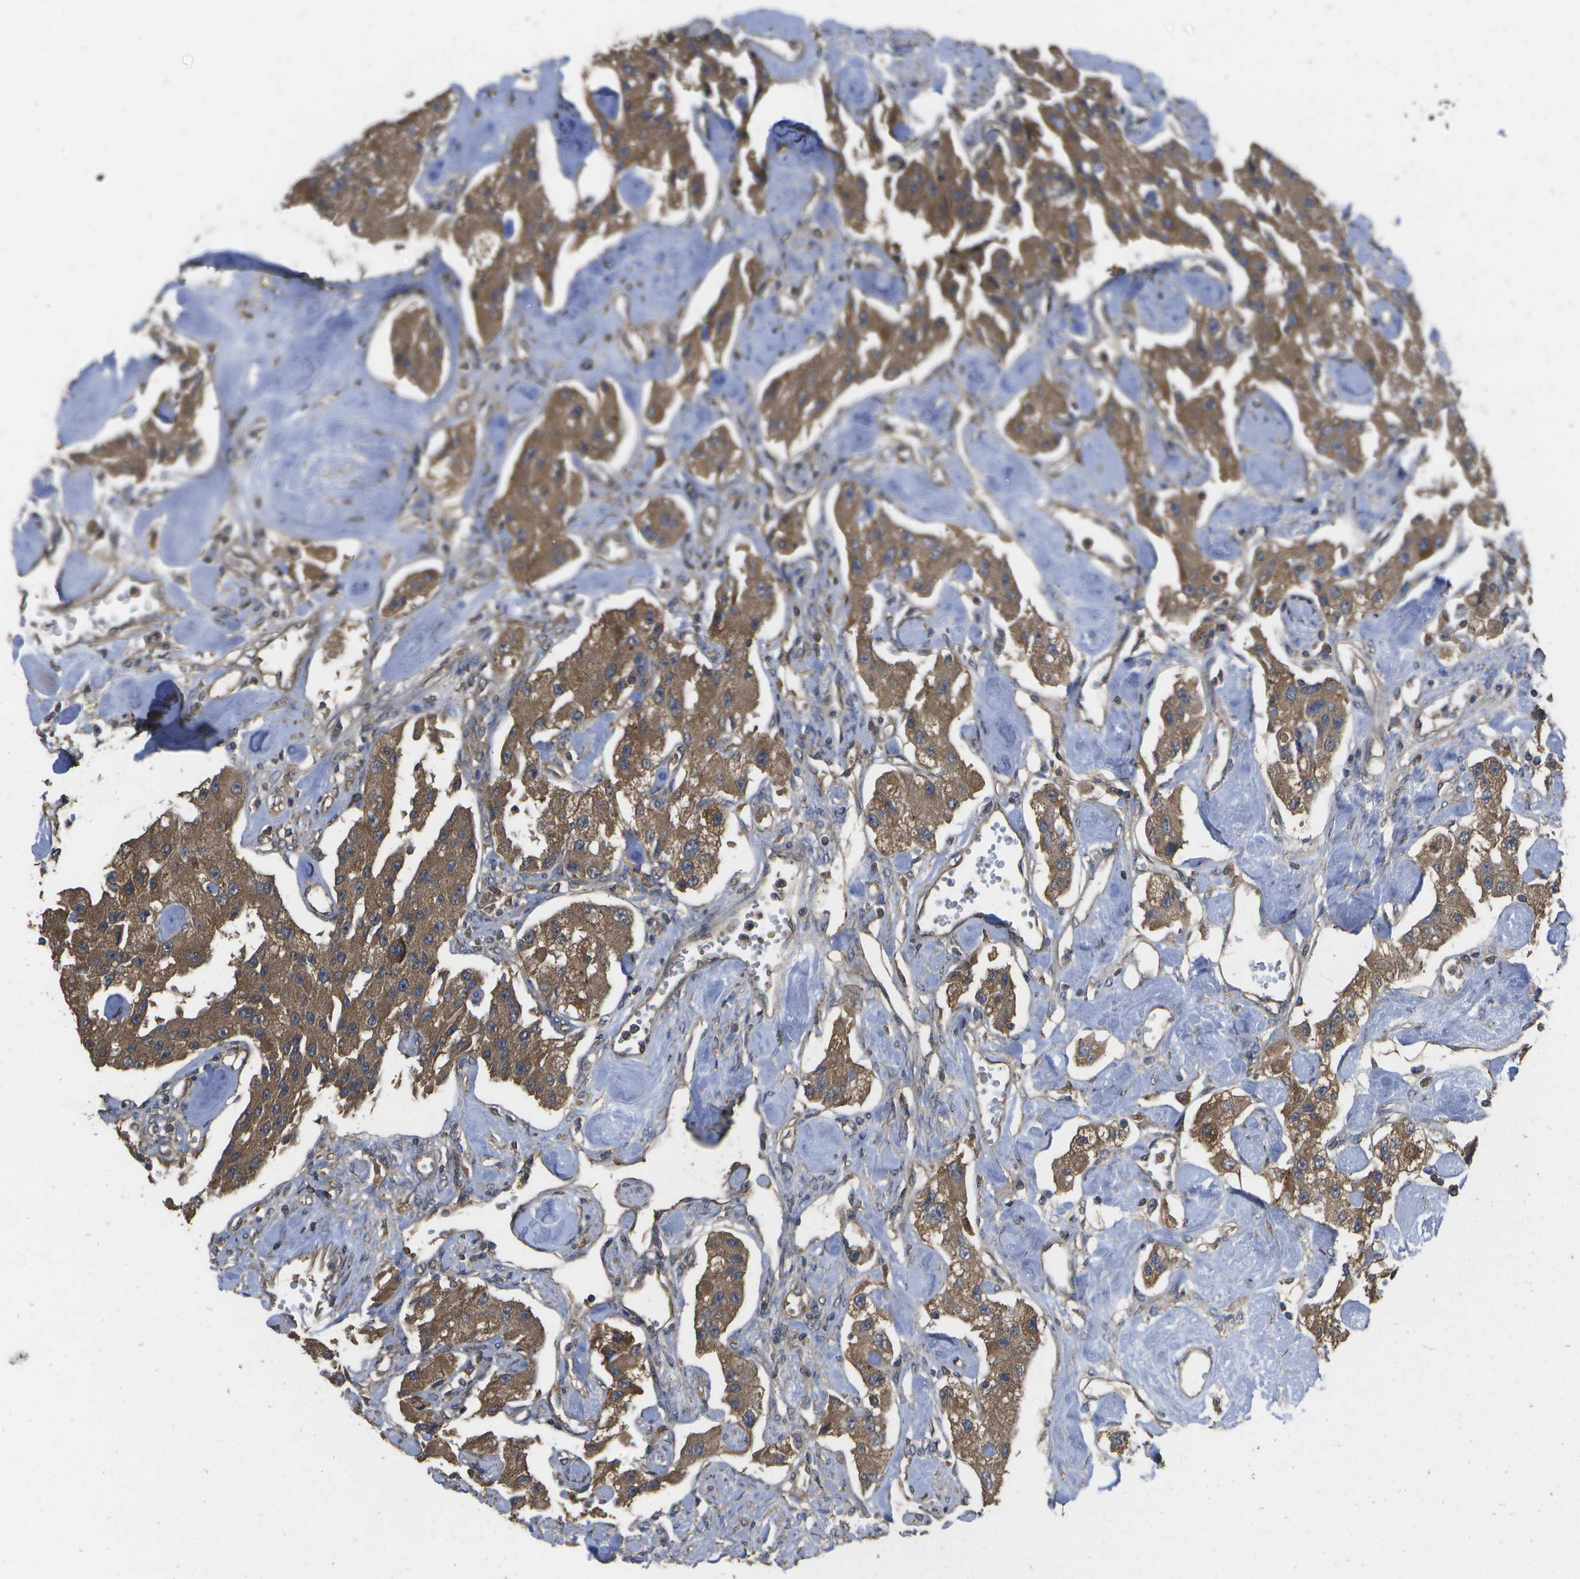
{"staining": {"intensity": "moderate", "quantity": ">75%", "location": "cytoplasmic/membranous"}, "tissue": "carcinoid", "cell_type": "Tumor cells", "image_type": "cancer", "snomed": [{"axis": "morphology", "description": "Carcinoid, malignant, NOS"}, {"axis": "topography", "description": "Pancreas"}], "caption": "DAB immunohistochemical staining of carcinoid demonstrates moderate cytoplasmic/membranous protein staining in about >75% of tumor cells.", "gene": "SACS", "patient": {"sex": "male", "age": 41}}